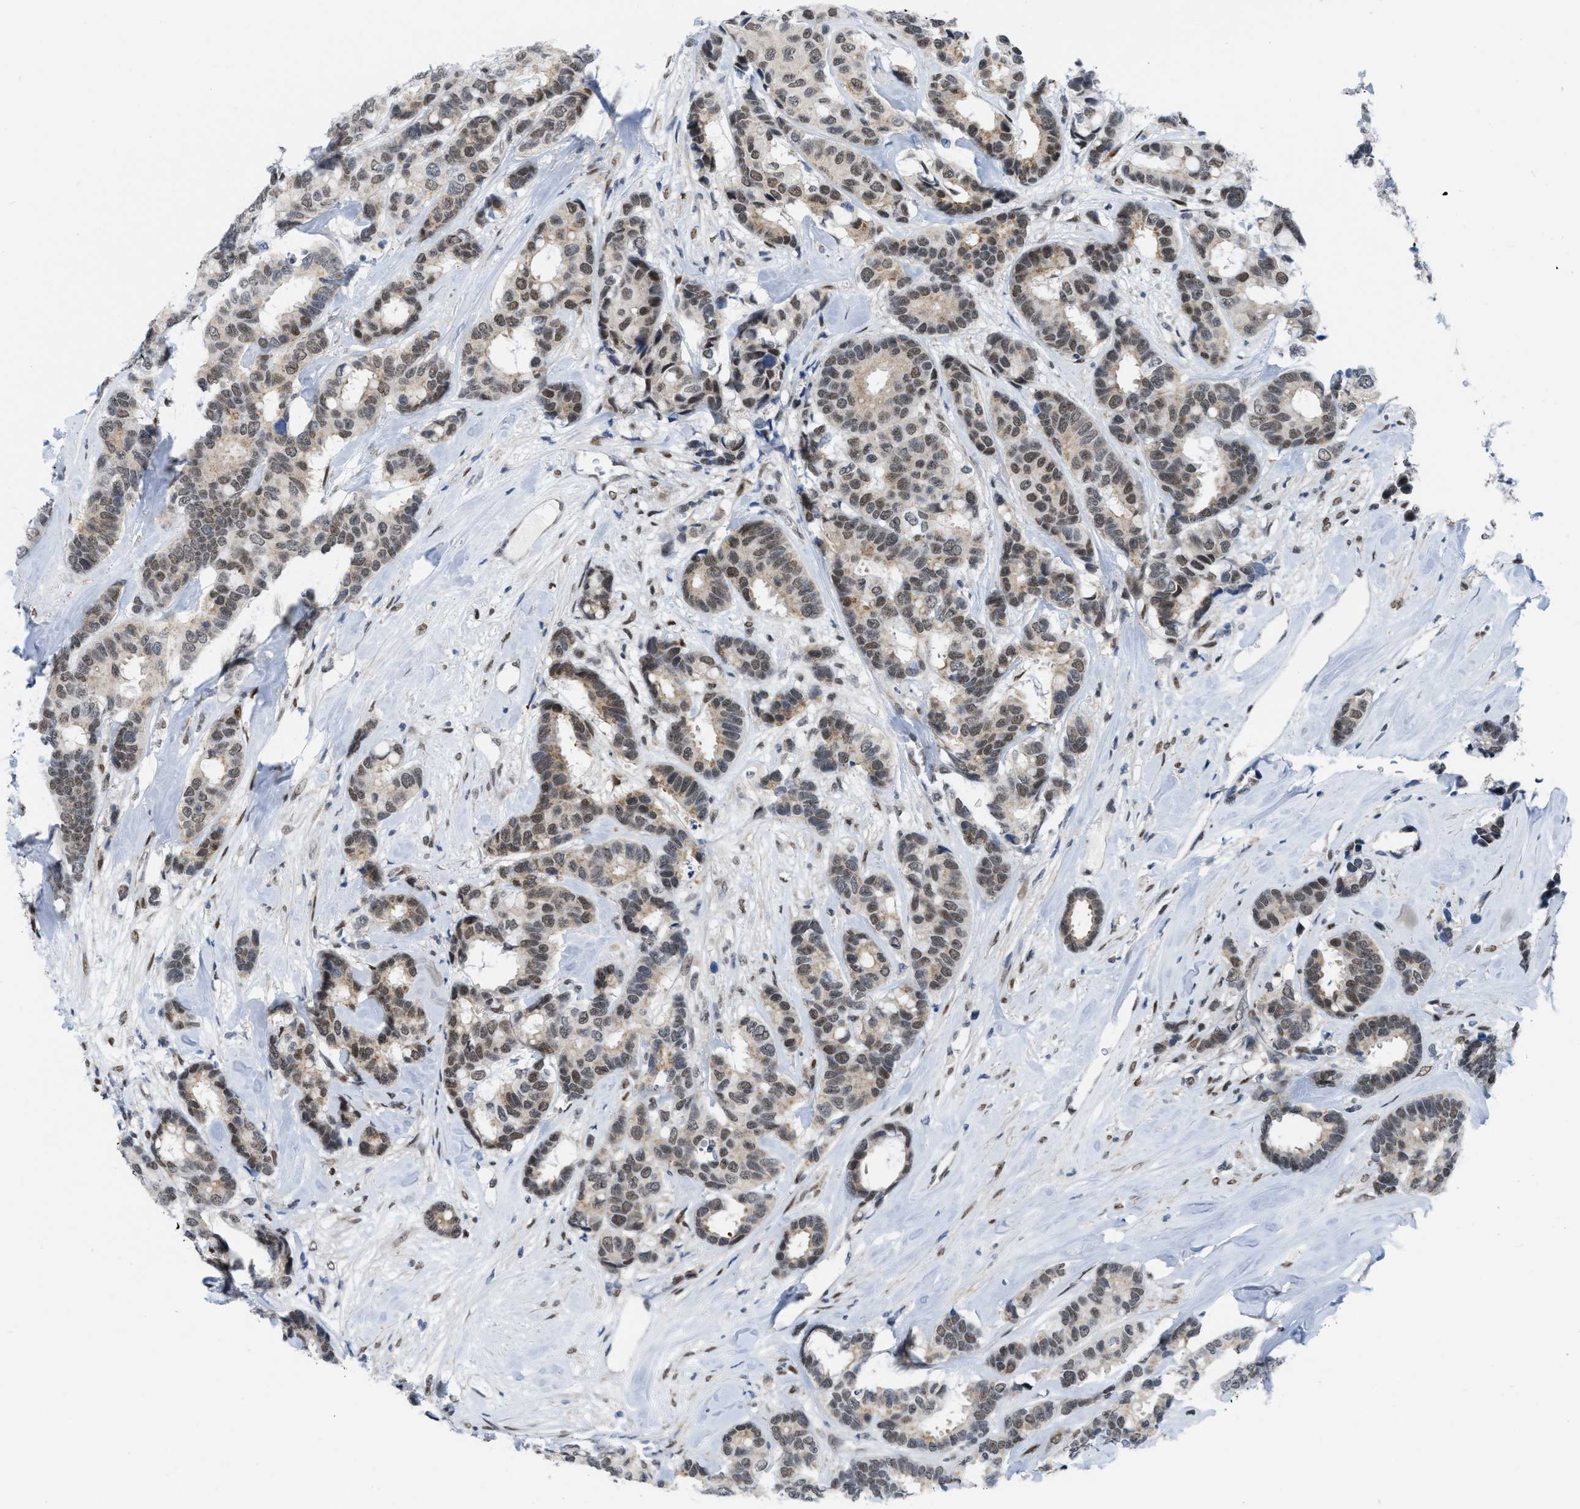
{"staining": {"intensity": "weak", "quantity": ">75%", "location": "nuclear"}, "tissue": "breast cancer", "cell_type": "Tumor cells", "image_type": "cancer", "snomed": [{"axis": "morphology", "description": "Duct carcinoma"}, {"axis": "topography", "description": "Breast"}], "caption": "Immunohistochemical staining of breast cancer shows low levels of weak nuclear protein staining in about >75% of tumor cells.", "gene": "MIER1", "patient": {"sex": "female", "age": 87}}